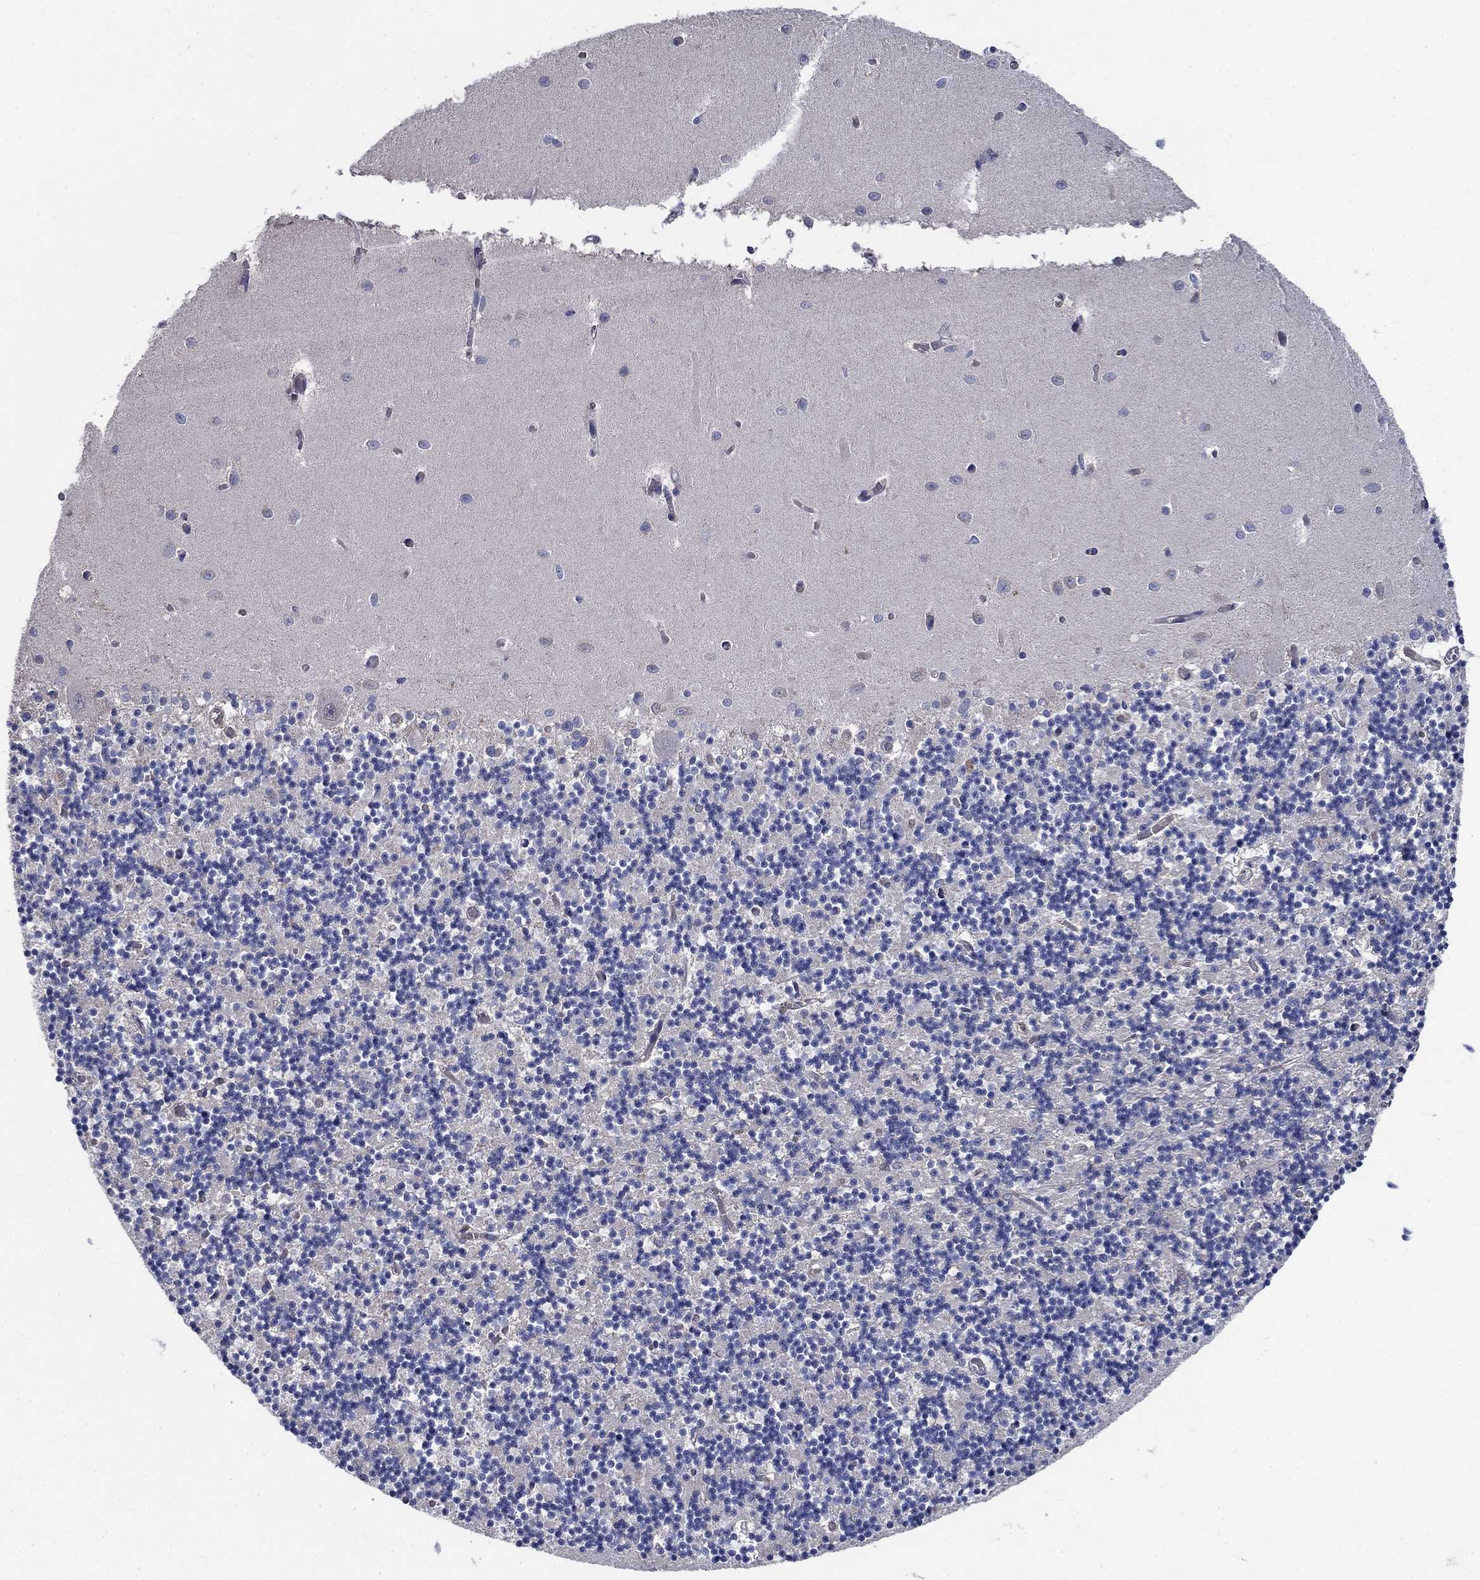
{"staining": {"intensity": "negative", "quantity": "none", "location": "none"}, "tissue": "cerebellum", "cell_type": "Cells in granular layer", "image_type": "normal", "snomed": [{"axis": "morphology", "description": "Normal tissue, NOS"}, {"axis": "topography", "description": "Cerebellum"}], "caption": "This is a photomicrograph of immunohistochemistry staining of unremarkable cerebellum, which shows no expression in cells in granular layer.", "gene": "FLNC", "patient": {"sex": "female", "age": 64}}